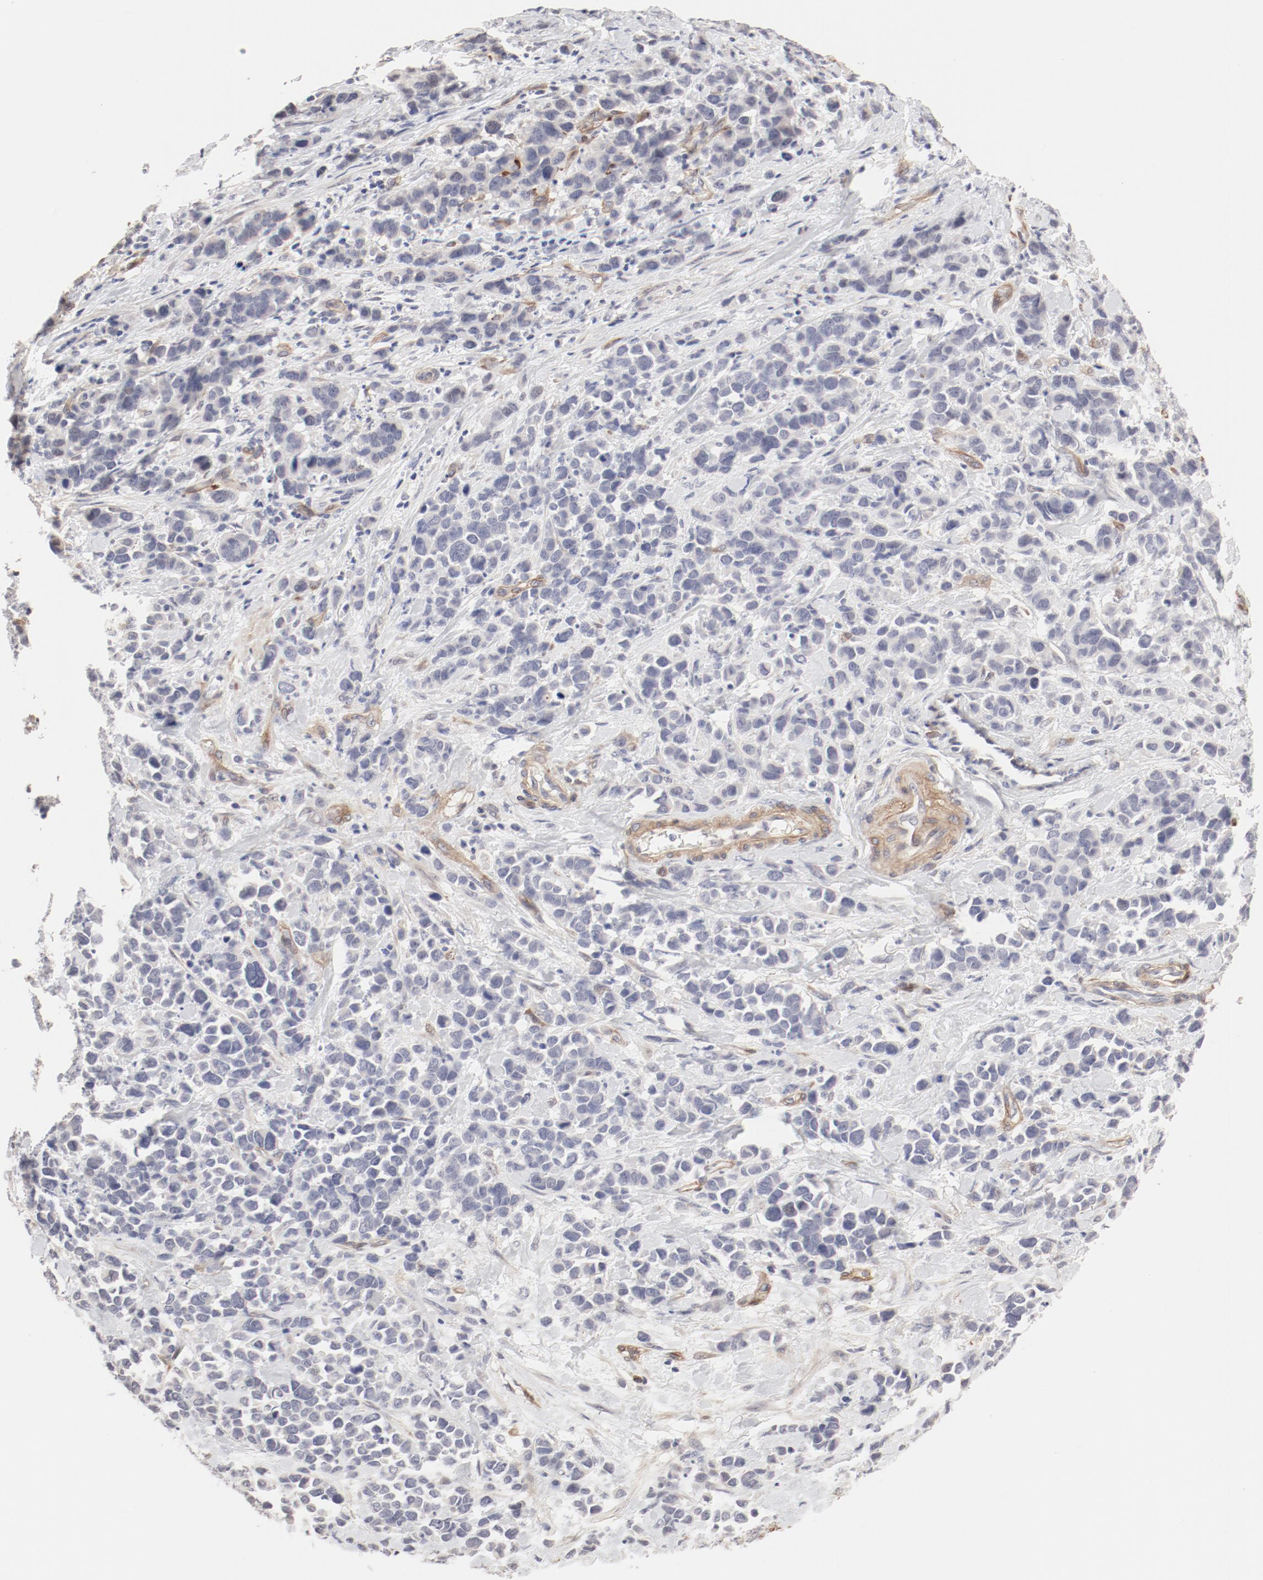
{"staining": {"intensity": "negative", "quantity": "none", "location": "none"}, "tissue": "stomach cancer", "cell_type": "Tumor cells", "image_type": "cancer", "snomed": [{"axis": "morphology", "description": "Adenocarcinoma, NOS"}, {"axis": "topography", "description": "Stomach, upper"}], "caption": "DAB (3,3'-diaminobenzidine) immunohistochemical staining of stomach cancer displays no significant expression in tumor cells. Brightfield microscopy of immunohistochemistry (IHC) stained with DAB (brown) and hematoxylin (blue), captured at high magnification.", "gene": "MAGED4", "patient": {"sex": "male", "age": 71}}